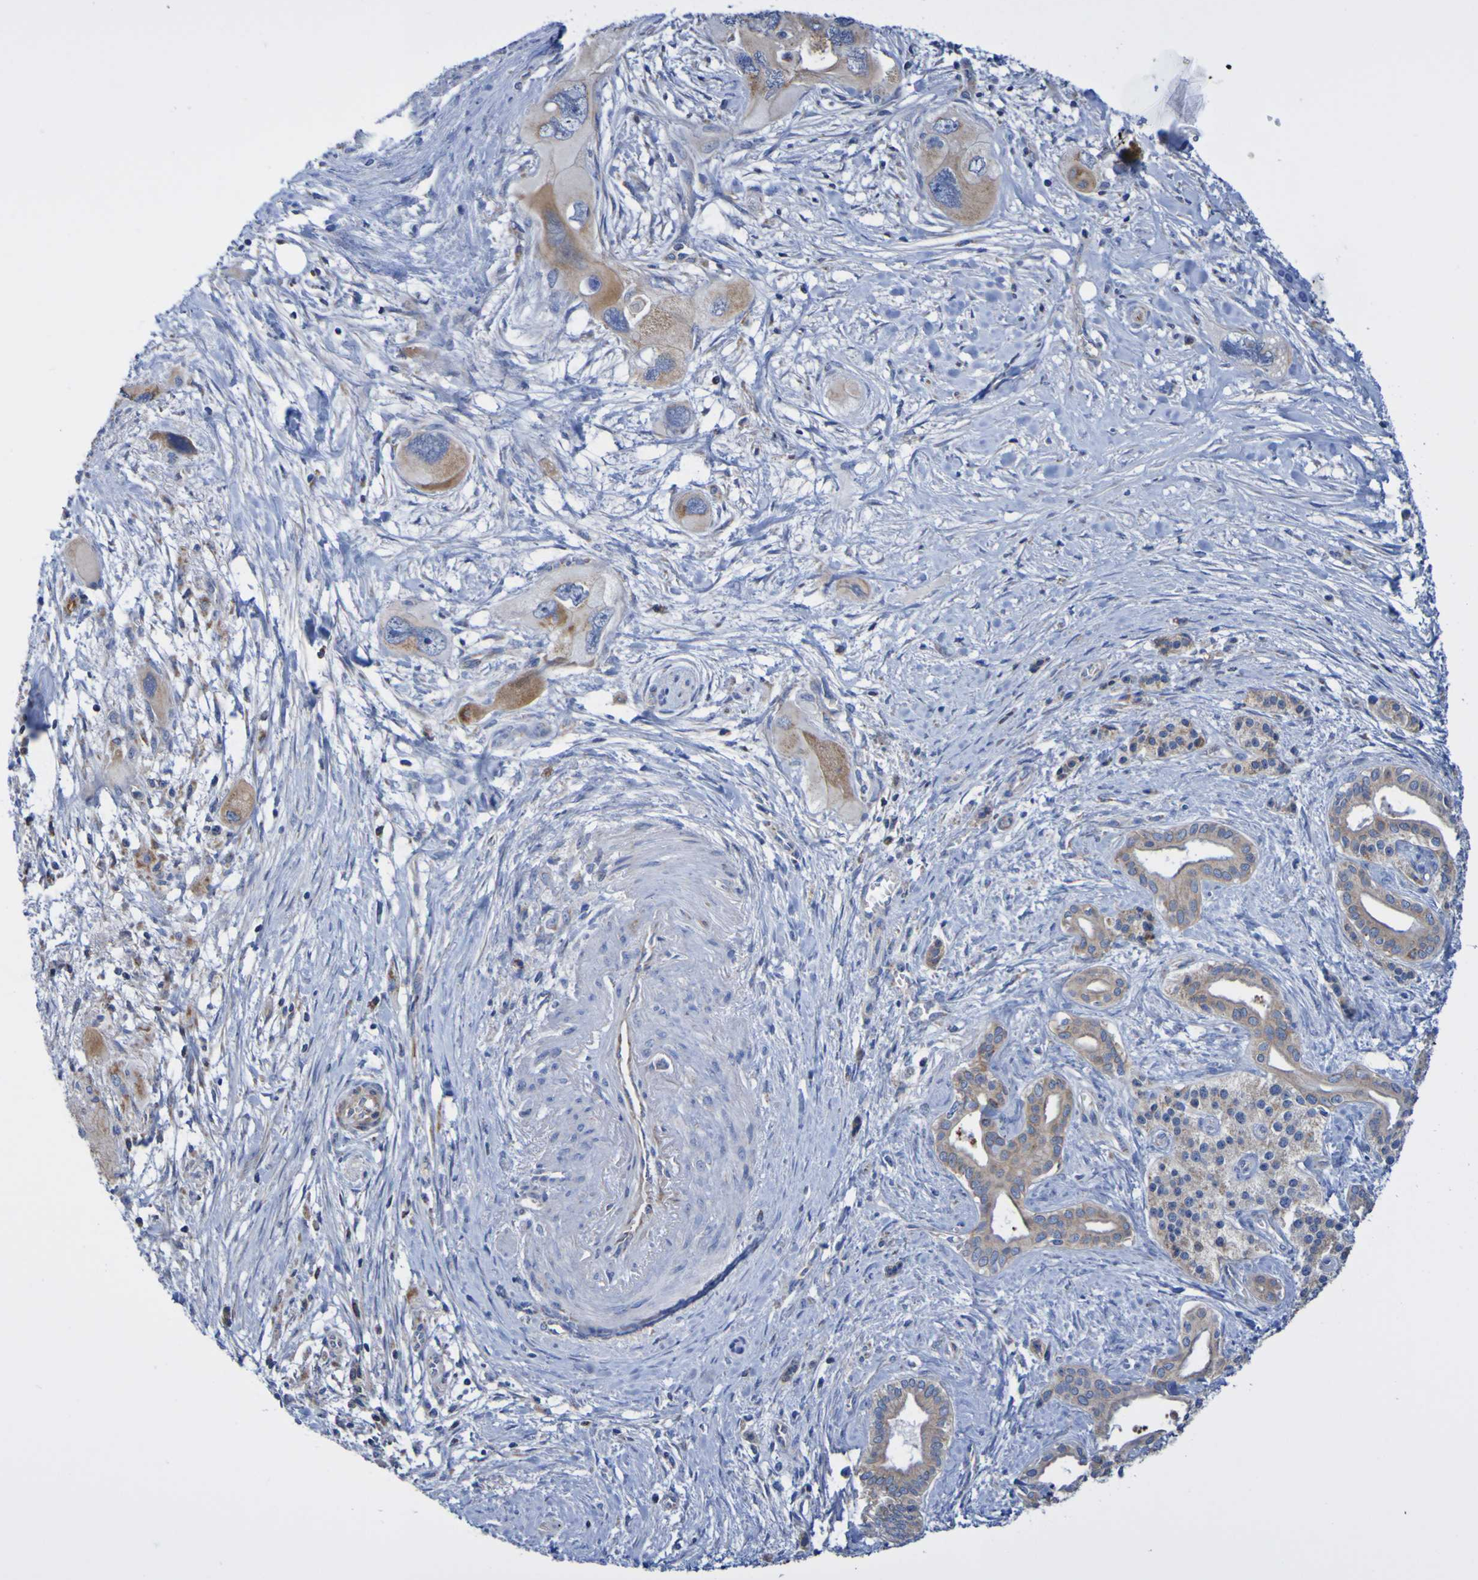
{"staining": {"intensity": "moderate", "quantity": ">75%", "location": "cytoplasmic/membranous"}, "tissue": "pancreatic cancer", "cell_type": "Tumor cells", "image_type": "cancer", "snomed": [{"axis": "morphology", "description": "Adenocarcinoma, NOS"}, {"axis": "topography", "description": "Pancreas"}], "caption": "Immunohistochemical staining of human pancreatic cancer exhibits medium levels of moderate cytoplasmic/membranous protein staining in approximately >75% of tumor cells.", "gene": "CNTN2", "patient": {"sex": "male", "age": 73}}